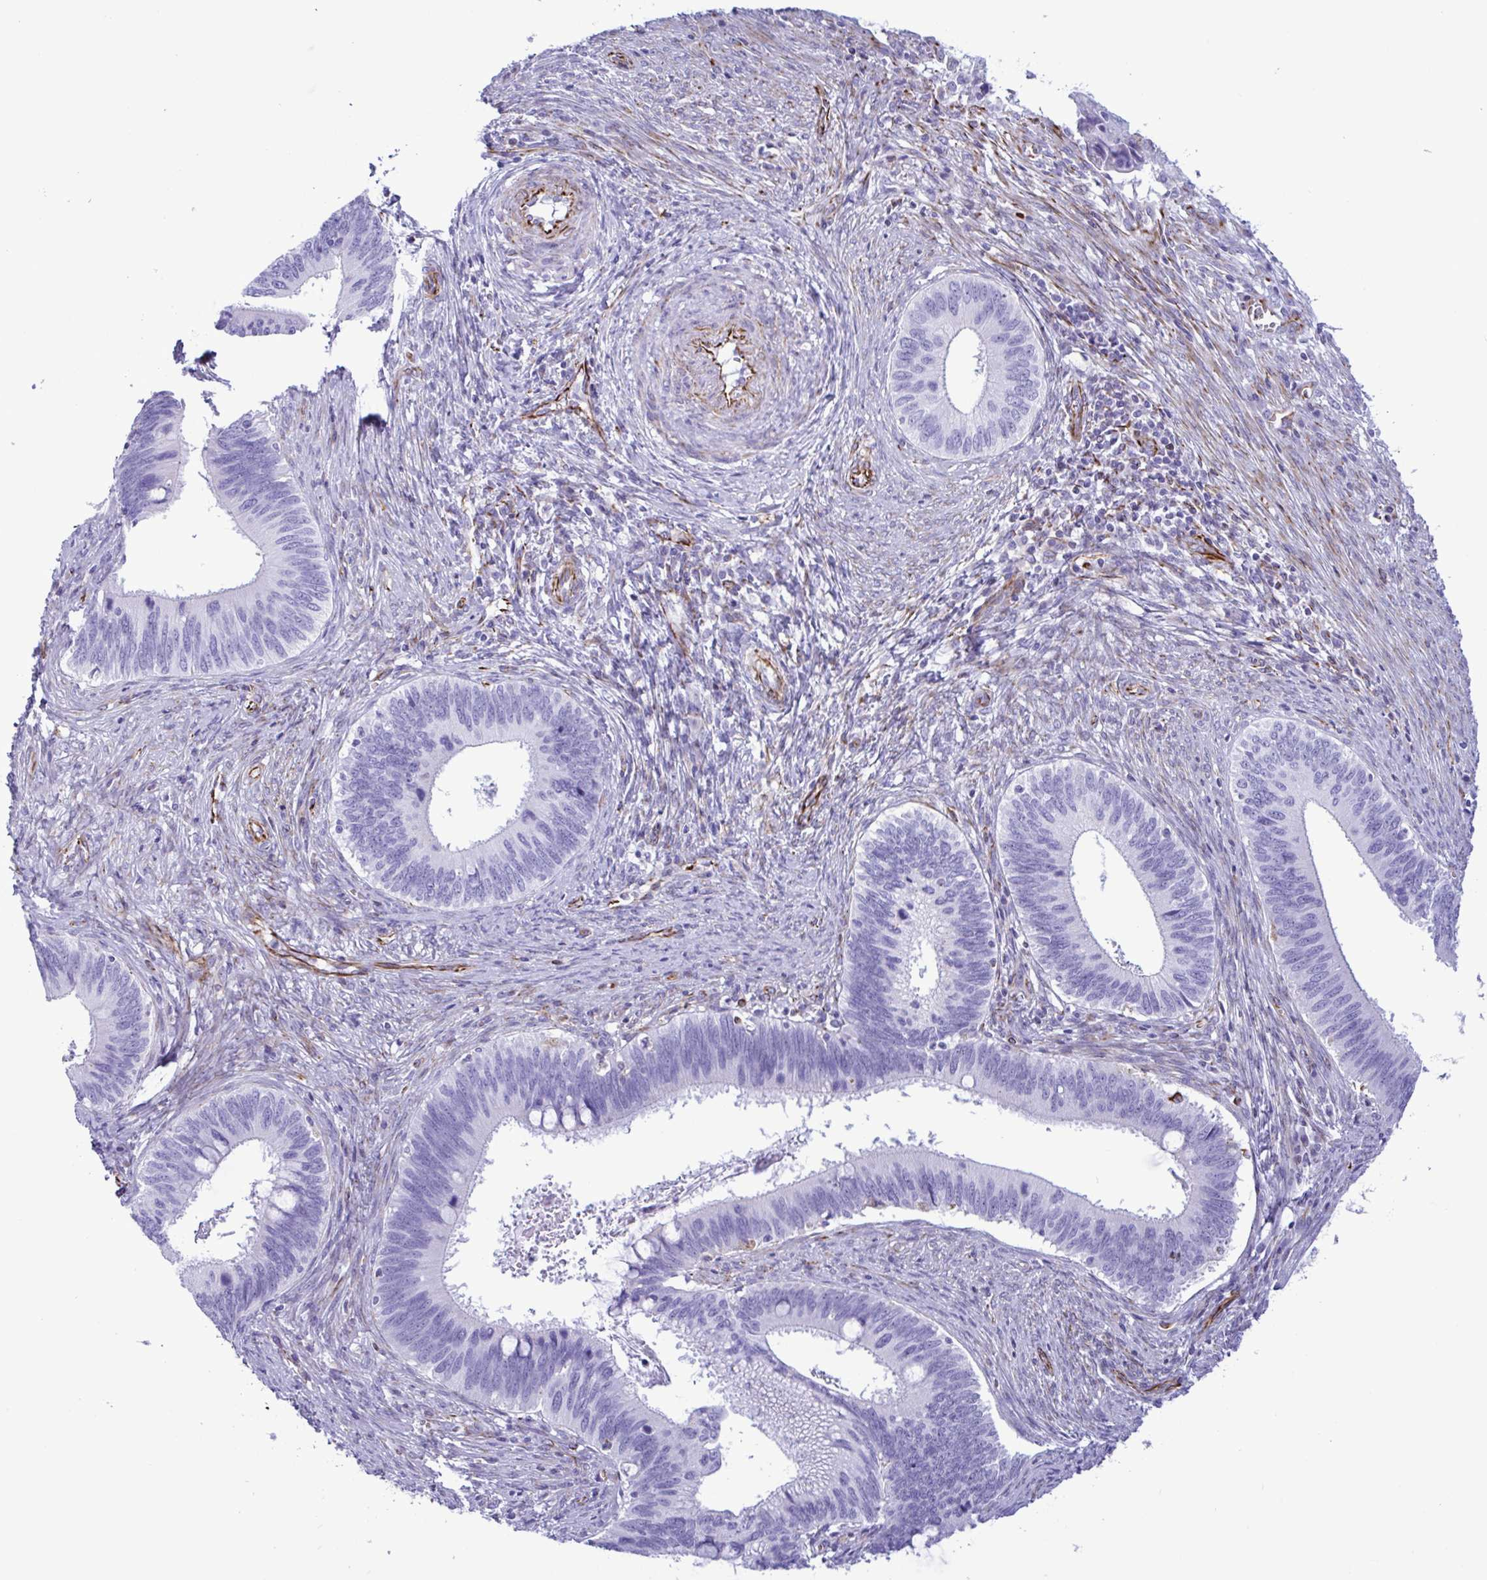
{"staining": {"intensity": "negative", "quantity": "none", "location": "none"}, "tissue": "cervical cancer", "cell_type": "Tumor cells", "image_type": "cancer", "snomed": [{"axis": "morphology", "description": "Adenocarcinoma, NOS"}, {"axis": "topography", "description": "Cervix"}], "caption": "There is no significant staining in tumor cells of adenocarcinoma (cervical). (Brightfield microscopy of DAB IHC at high magnification).", "gene": "SMAD5", "patient": {"sex": "female", "age": 42}}